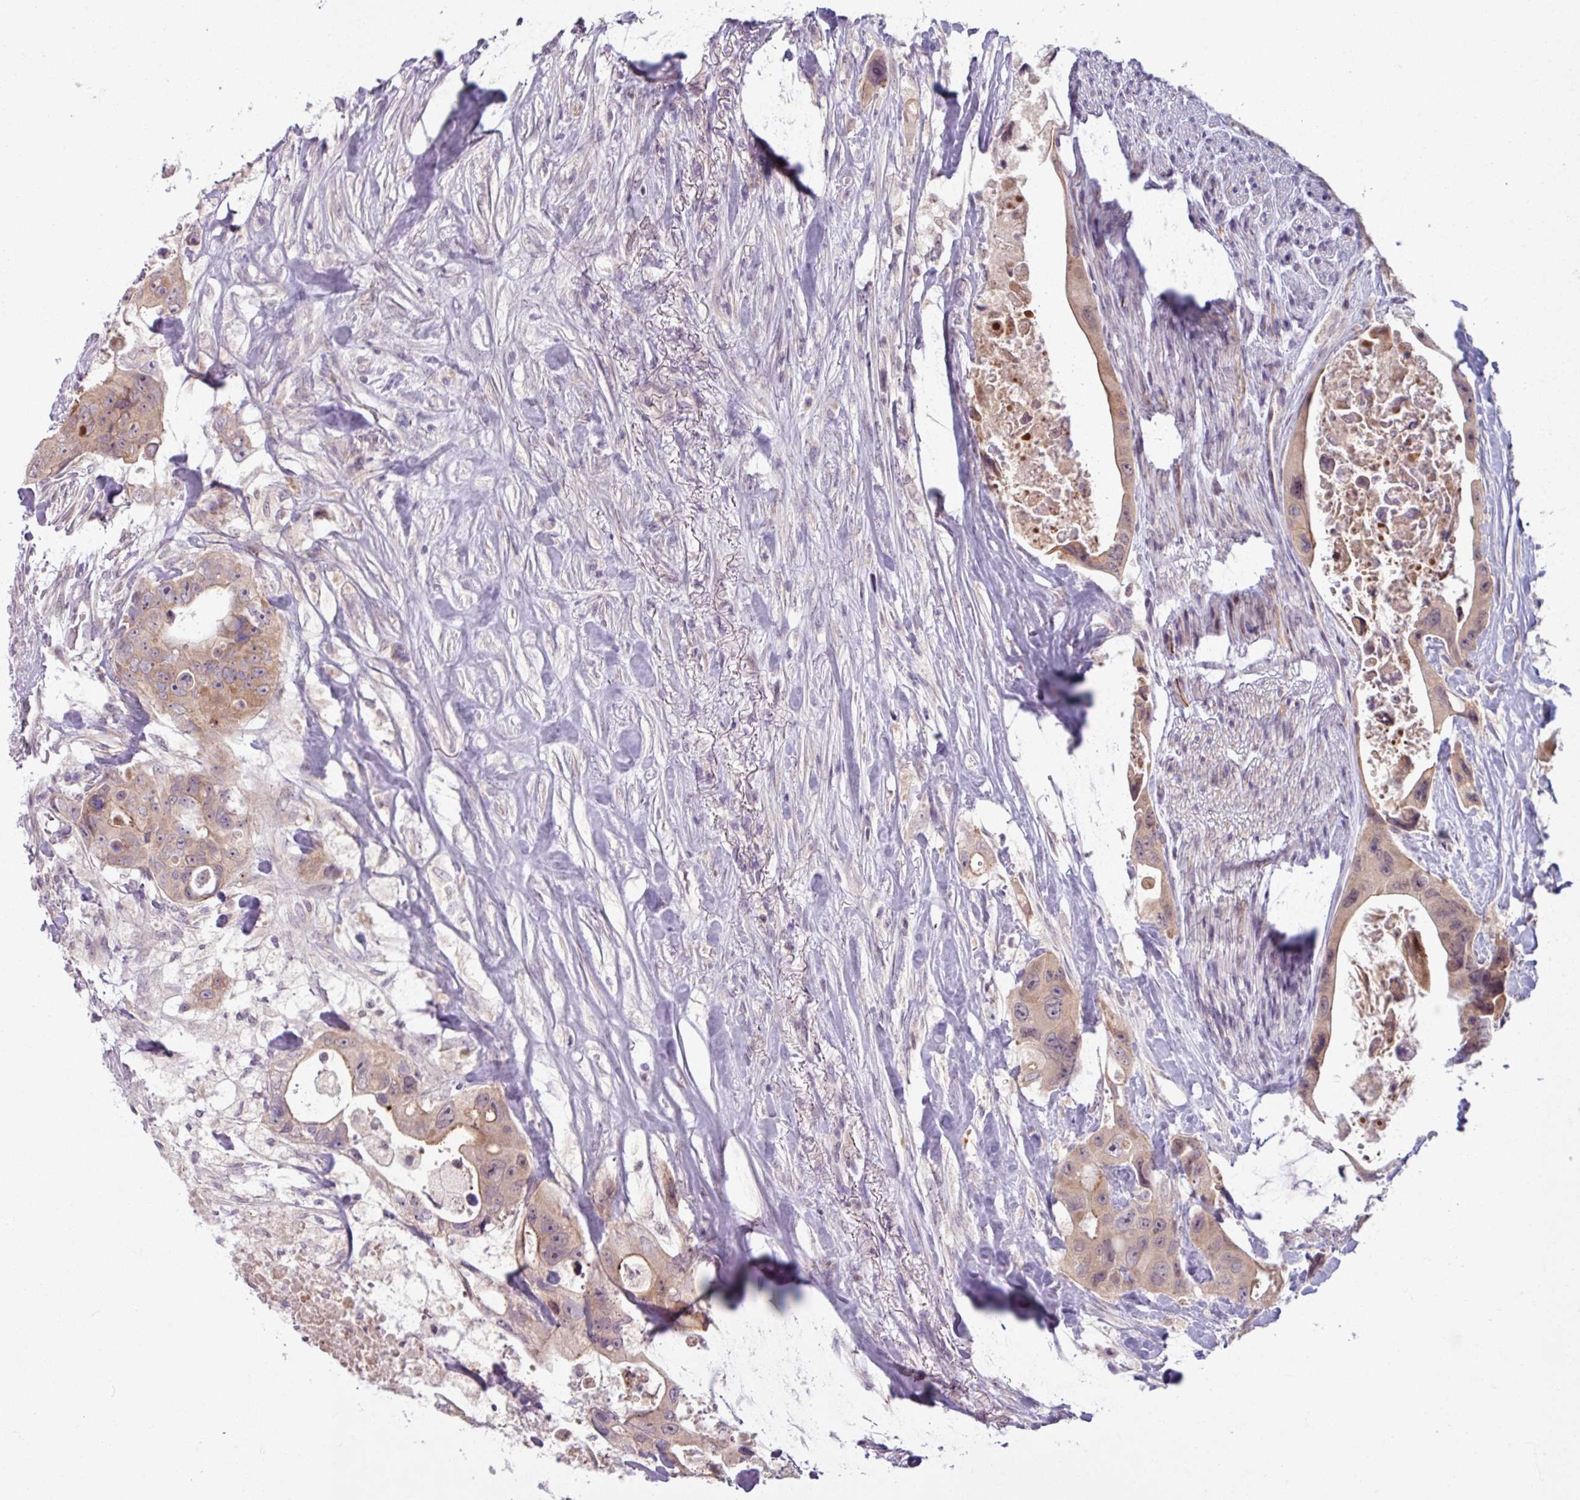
{"staining": {"intensity": "weak", "quantity": "25%-75%", "location": "cytoplasmic/membranous"}, "tissue": "colorectal cancer", "cell_type": "Tumor cells", "image_type": "cancer", "snomed": [{"axis": "morphology", "description": "Adenocarcinoma, NOS"}, {"axis": "topography", "description": "Colon"}], "caption": "High-magnification brightfield microscopy of colorectal cancer stained with DAB (brown) and counterstained with hematoxylin (blue). tumor cells exhibit weak cytoplasmic/membranous expression is present in approximately25%-75% of cells. Ihc stains the protein of interest in brown and the nuclei are stained blue.", "gene": "OGFOD3", "patient": {"sex": "female", "age": 46}}